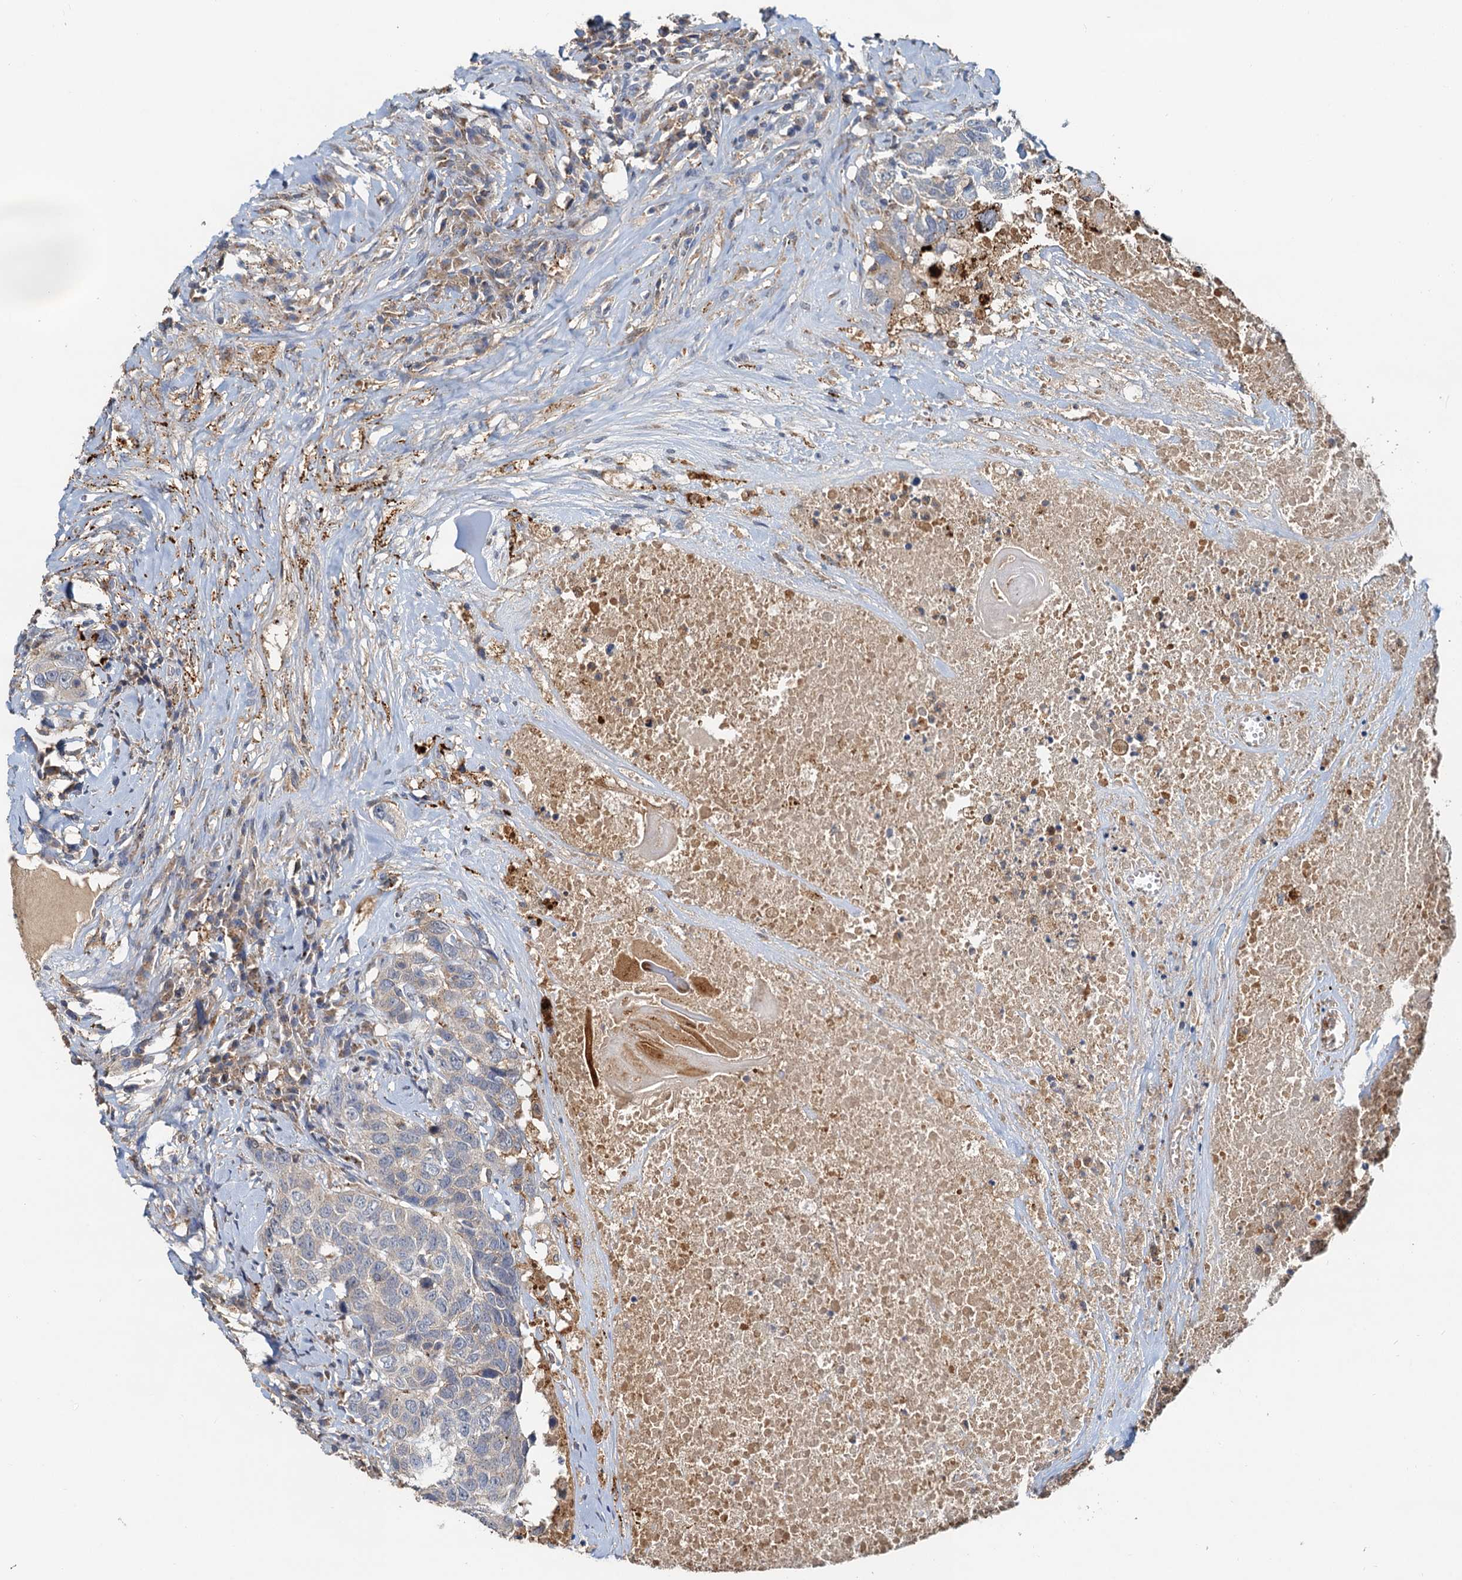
{"staining": {"intensity": "weak", "quantity": "<25%", "location": "cytoplasmic/membranous"}, "tissue": "head and neck cancer", "cell_type": "Tumor cells", "image_type": "cancer", "snomed": [{"axis": "morphology", "description": "Squamous cell carcinoma, NOS"}, {"axis": "topography", "description": "Head-Neck"}], "caption": "A high-resolution histopathology image shows immunohistochemistry staining of squamous cell carcinoma (head and neck), which exhibits no significant staining in tumor cells.", "gene": "TOLLIP", "patient": {"sex": "male", "age": 66}}